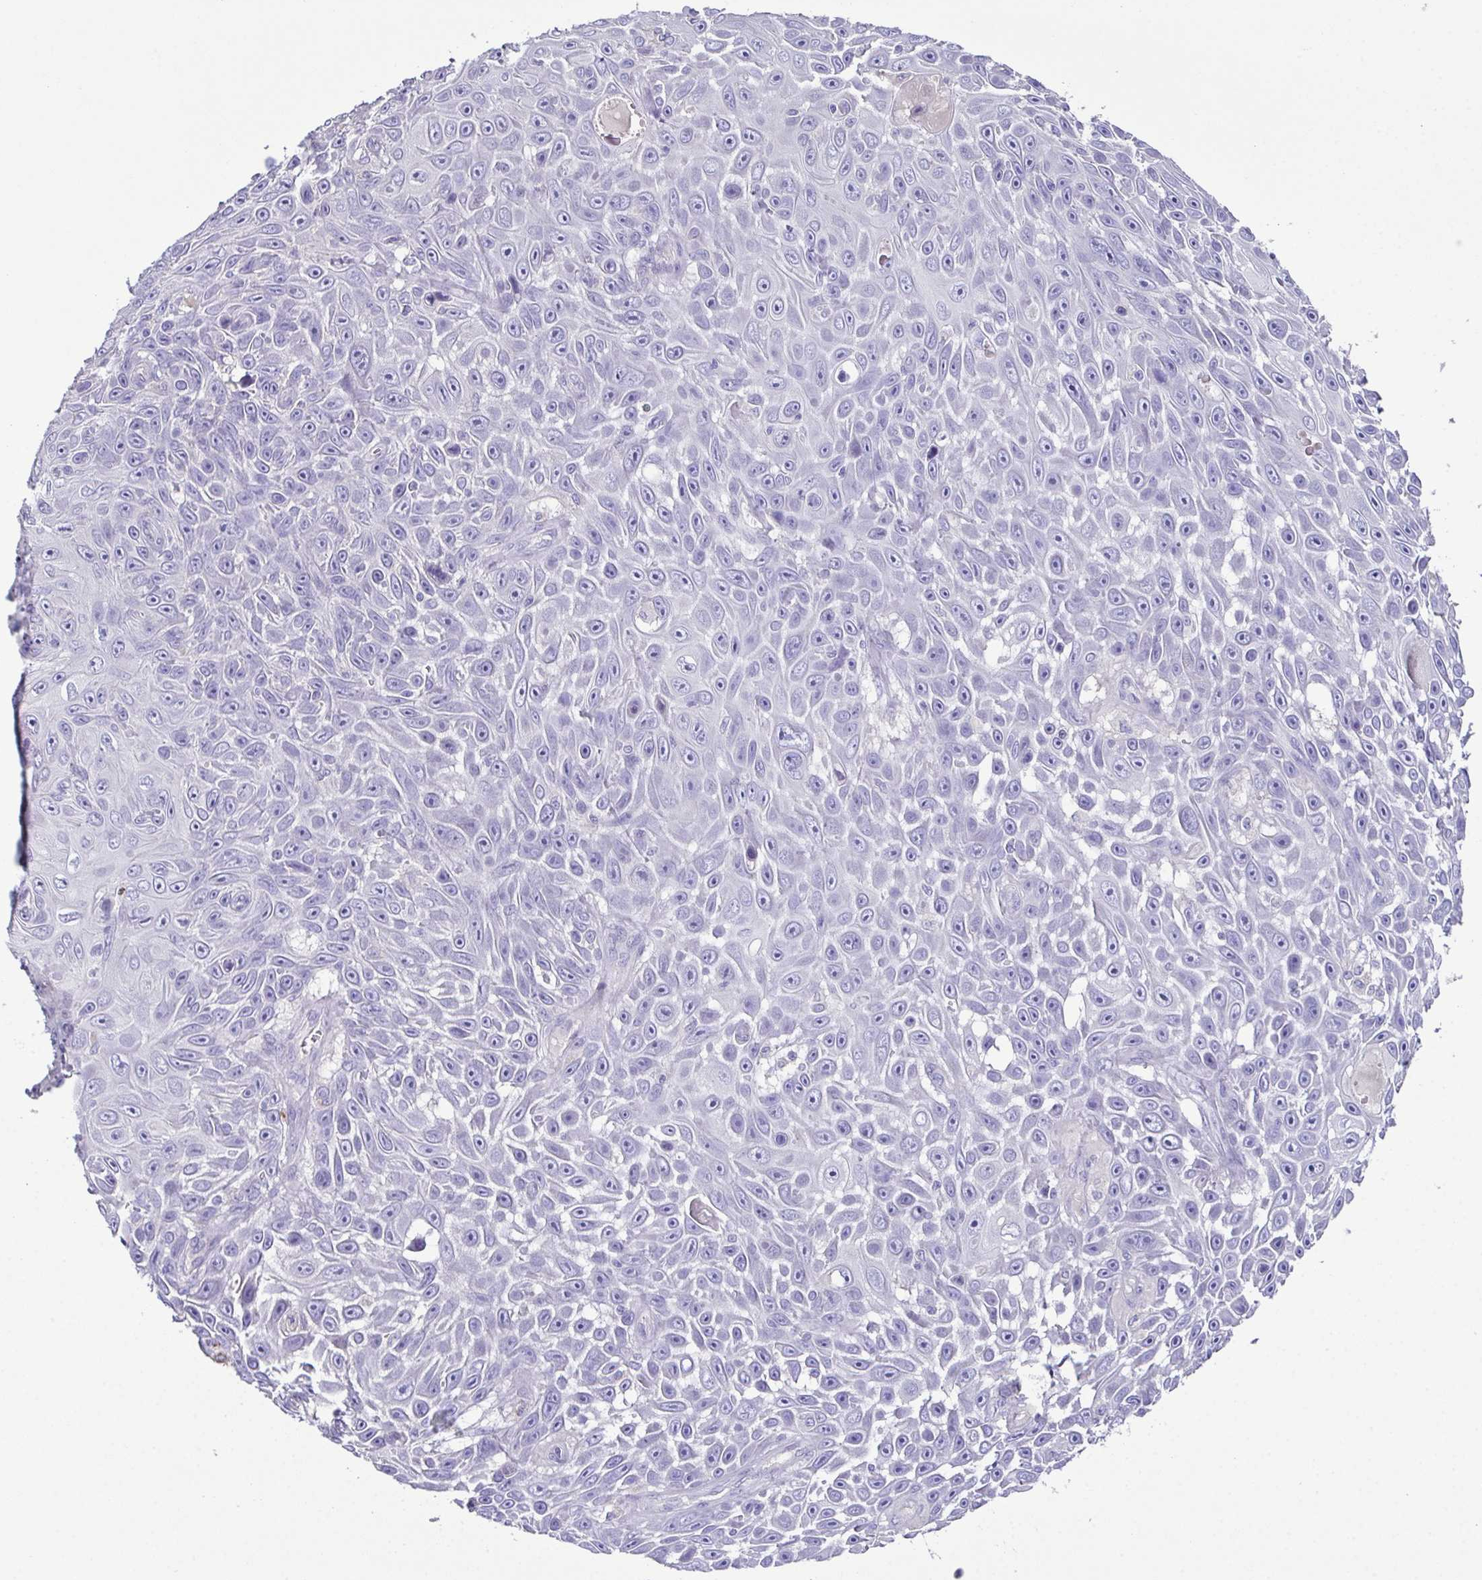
{"staining": {"intensity": "negative", "quantity": "none", "location": "none"}, "tissue": "skin cancer", "cell_type": "Tumor cells", "image_type": "cancer", "snomed": [{"axis": "morphology", "description": "Squamous cell carcinoma, NOS"}, {"axis": "topography", "description": "Skin"}], "caption": "Immunohistochemistry (IHC) of squamous cell carcinoma (skin) displays no staining in tumor cells. (DAB IHC visualized using brightfield microscopy, high magnification).", "gene": "MARCO", "patient": {"sex": "male", "age": 82}}